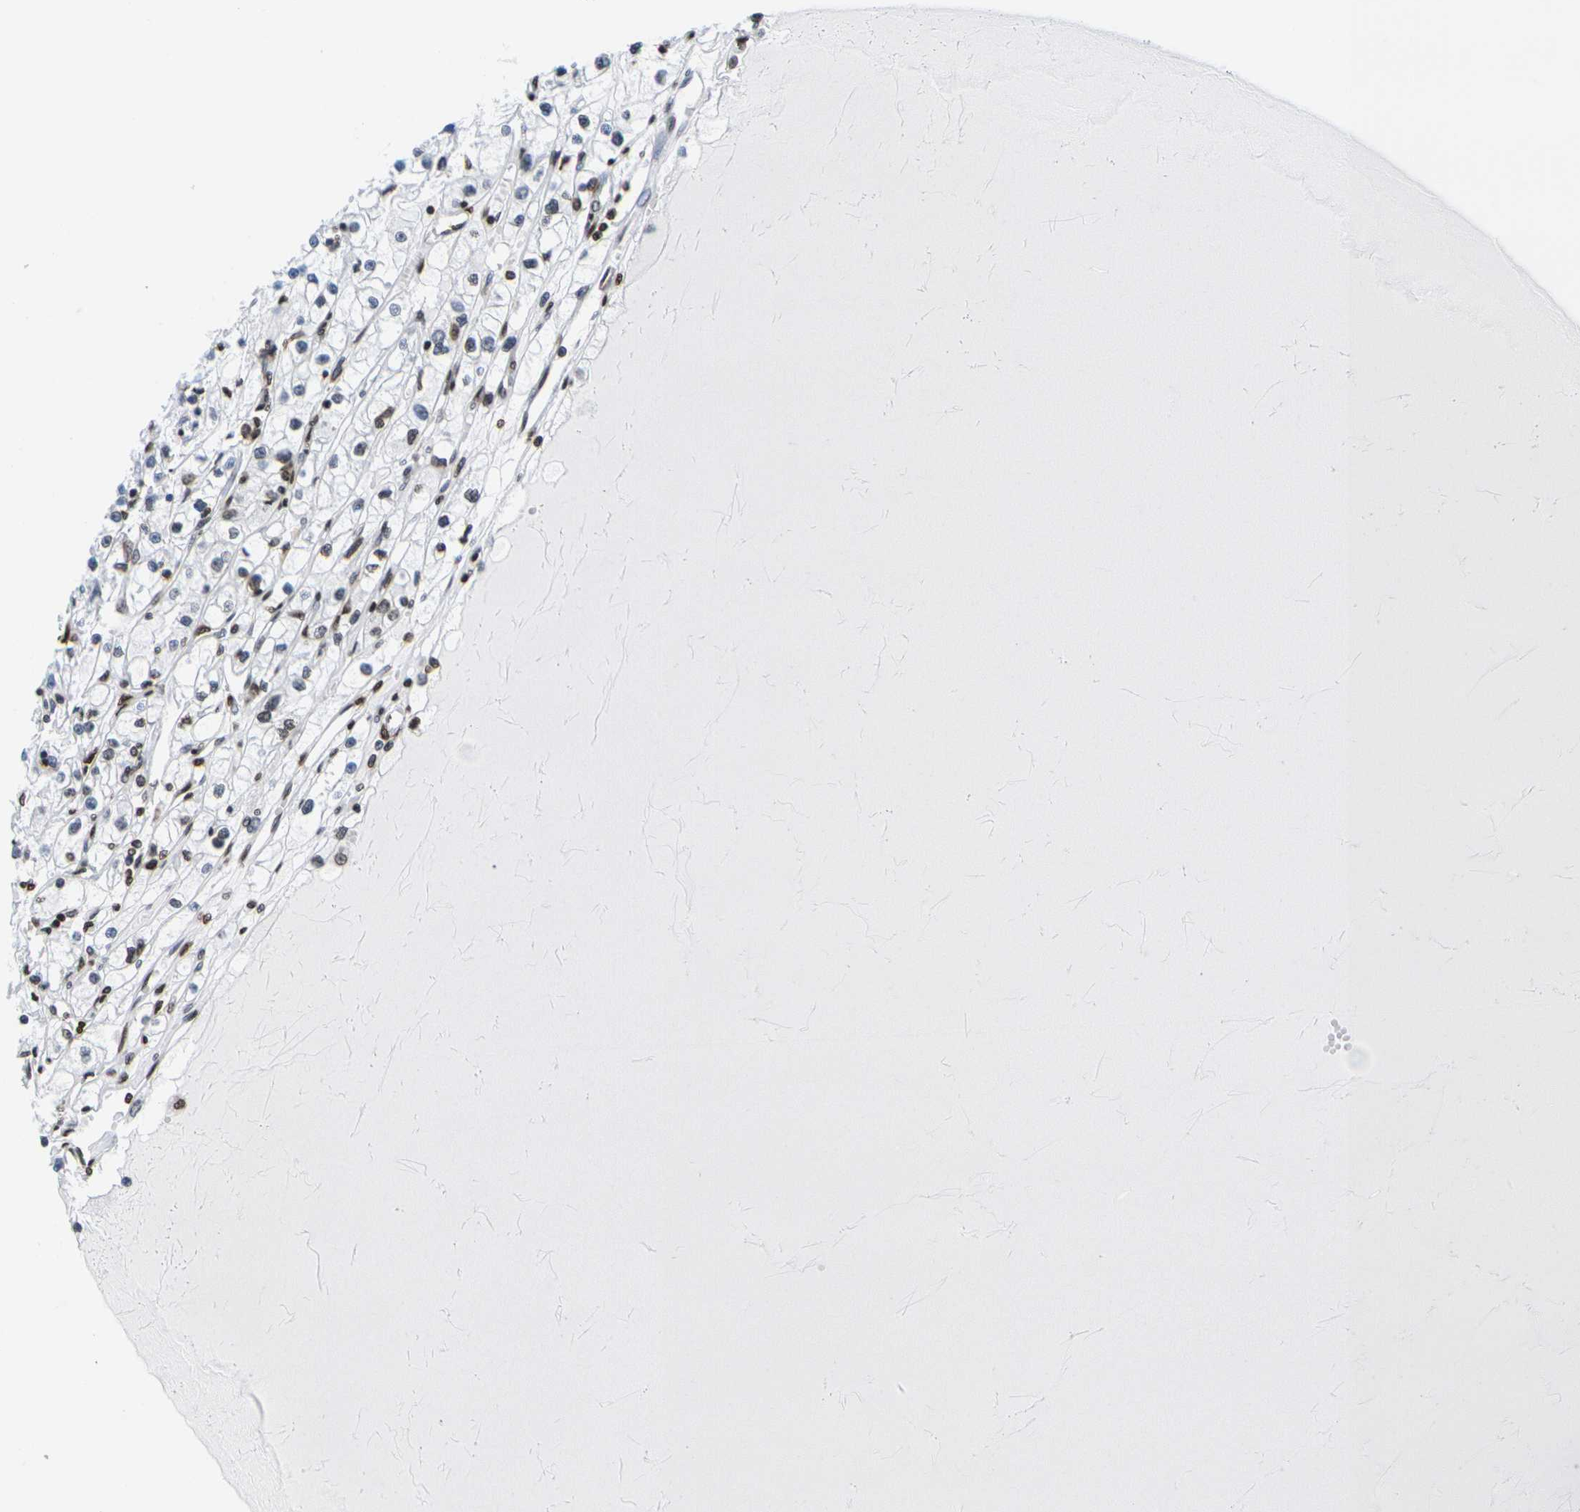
{"staining": {"intensity": "moderate", "quantity": "25%-75%", "location": "nuclear"}, "tissue": "renal cancer", "cell_type": "Tumor cells", "image_type": "cancer", "snomed": [{"axis": "morphology", "description": "Adenocarcinoma, NOS"}, {"axis": "topography", "description": "Kidney"}], "caption": "Moderate nuclear staining is identified in about 25%-75% of tumor cells in renal cancer (adenocarcinoma). Immunohistochemistry (ihc) stains the protein in brown and the nuclei are stained blue.", "gene": "H2AC21", "patient": {"sex": "male", "age": 56}}